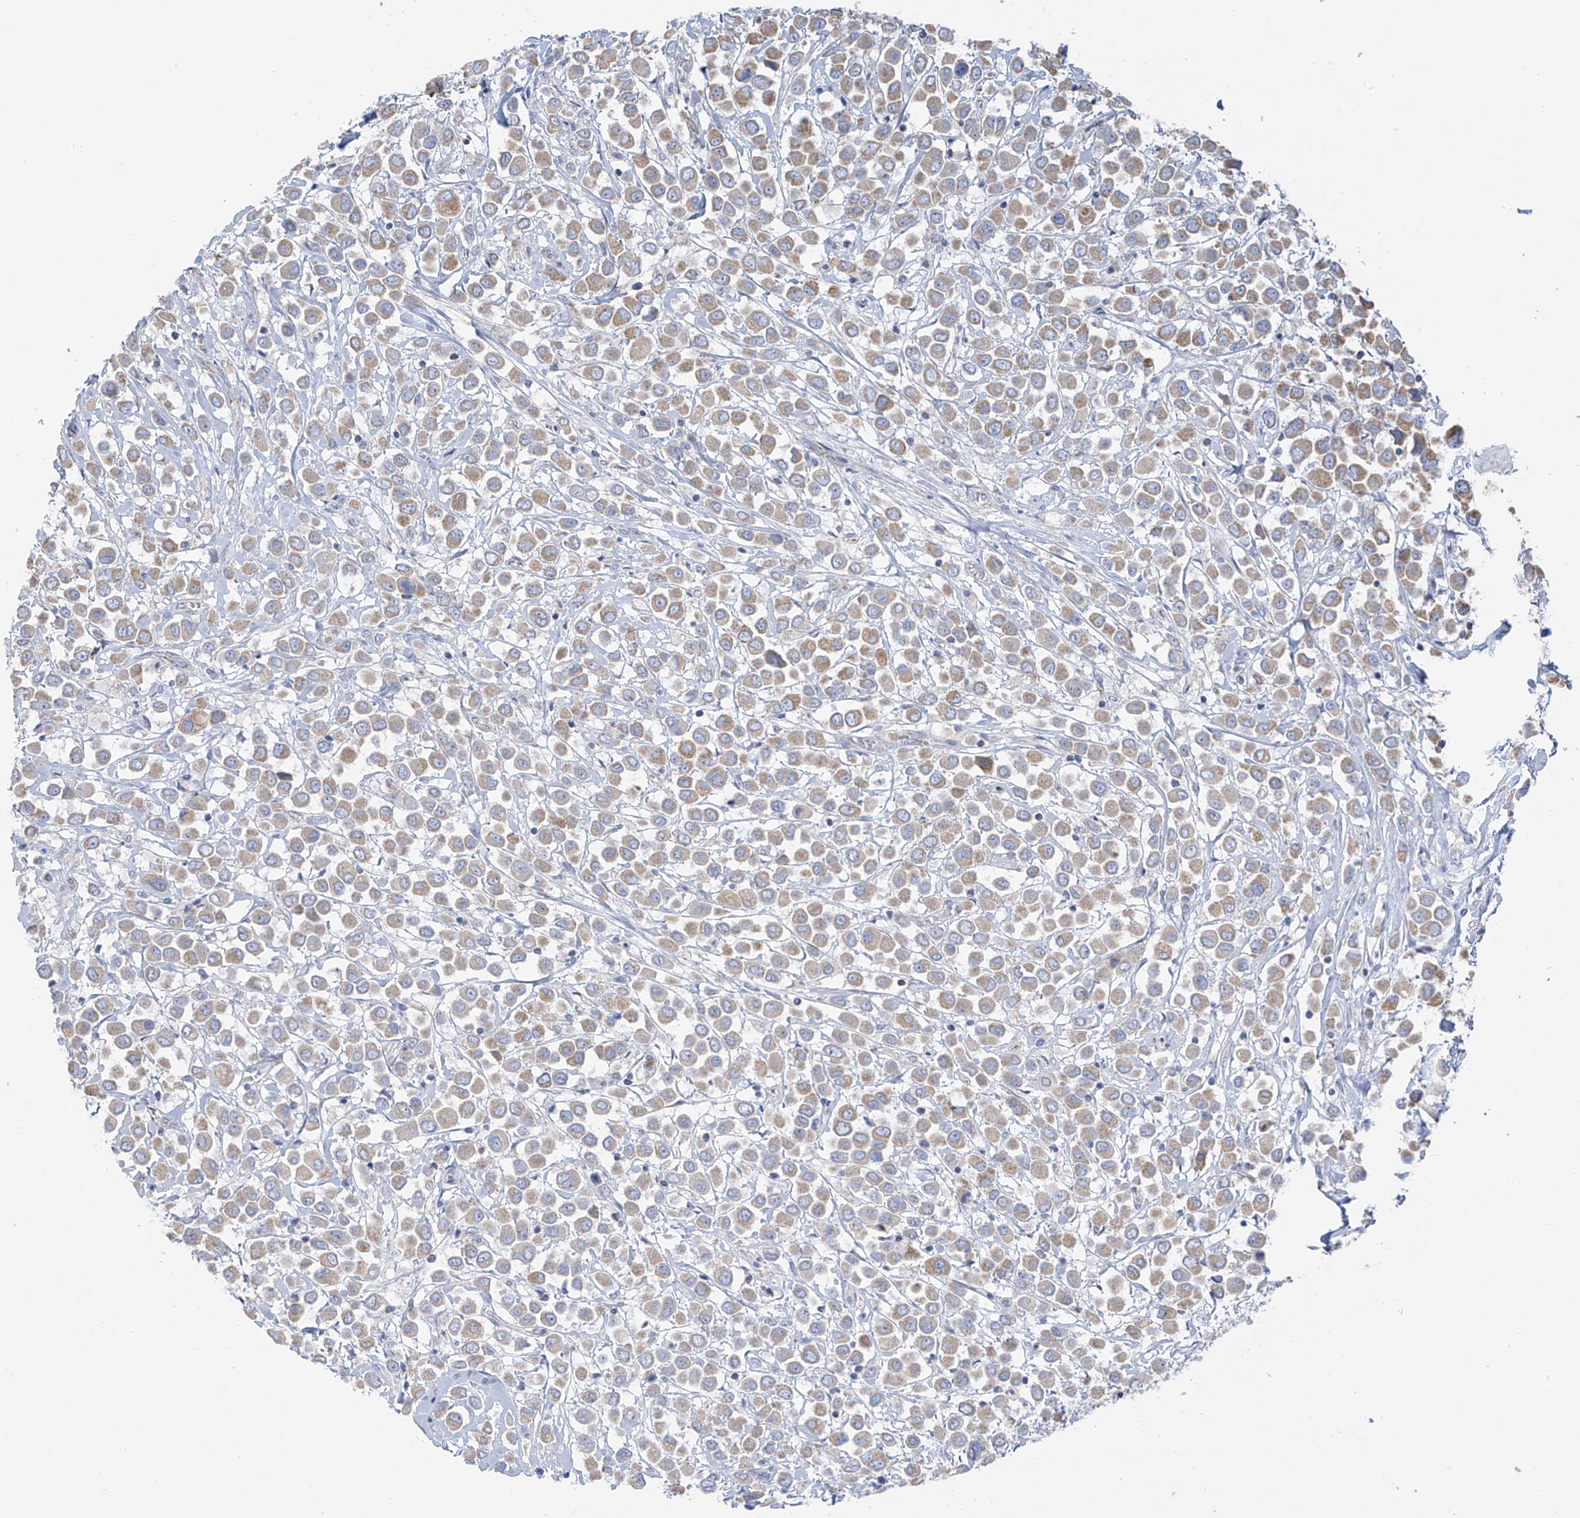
{"staining": {"intensity": "moderate", "quantity": "25%-75%", "location": "cytoplasmic/membranous"}, "tissue": "breast cancer", "cell_type": "Tumor cells", "image_type": "cancer", "snomed": [{"axis": "morphology", "description": "Duct carcinoma"}, {"axis": "topography", "description": "Breast"}], "caption": "High-power microscopy captured an IHC histopathology image of breast cancer (intraductal carcinoma), revealing moderate cytoplasmic/membranous staining in about 25%-75% of tumor cells.", "gene": "PNPT1", "patient": {"sex": "female", "age": 61}}